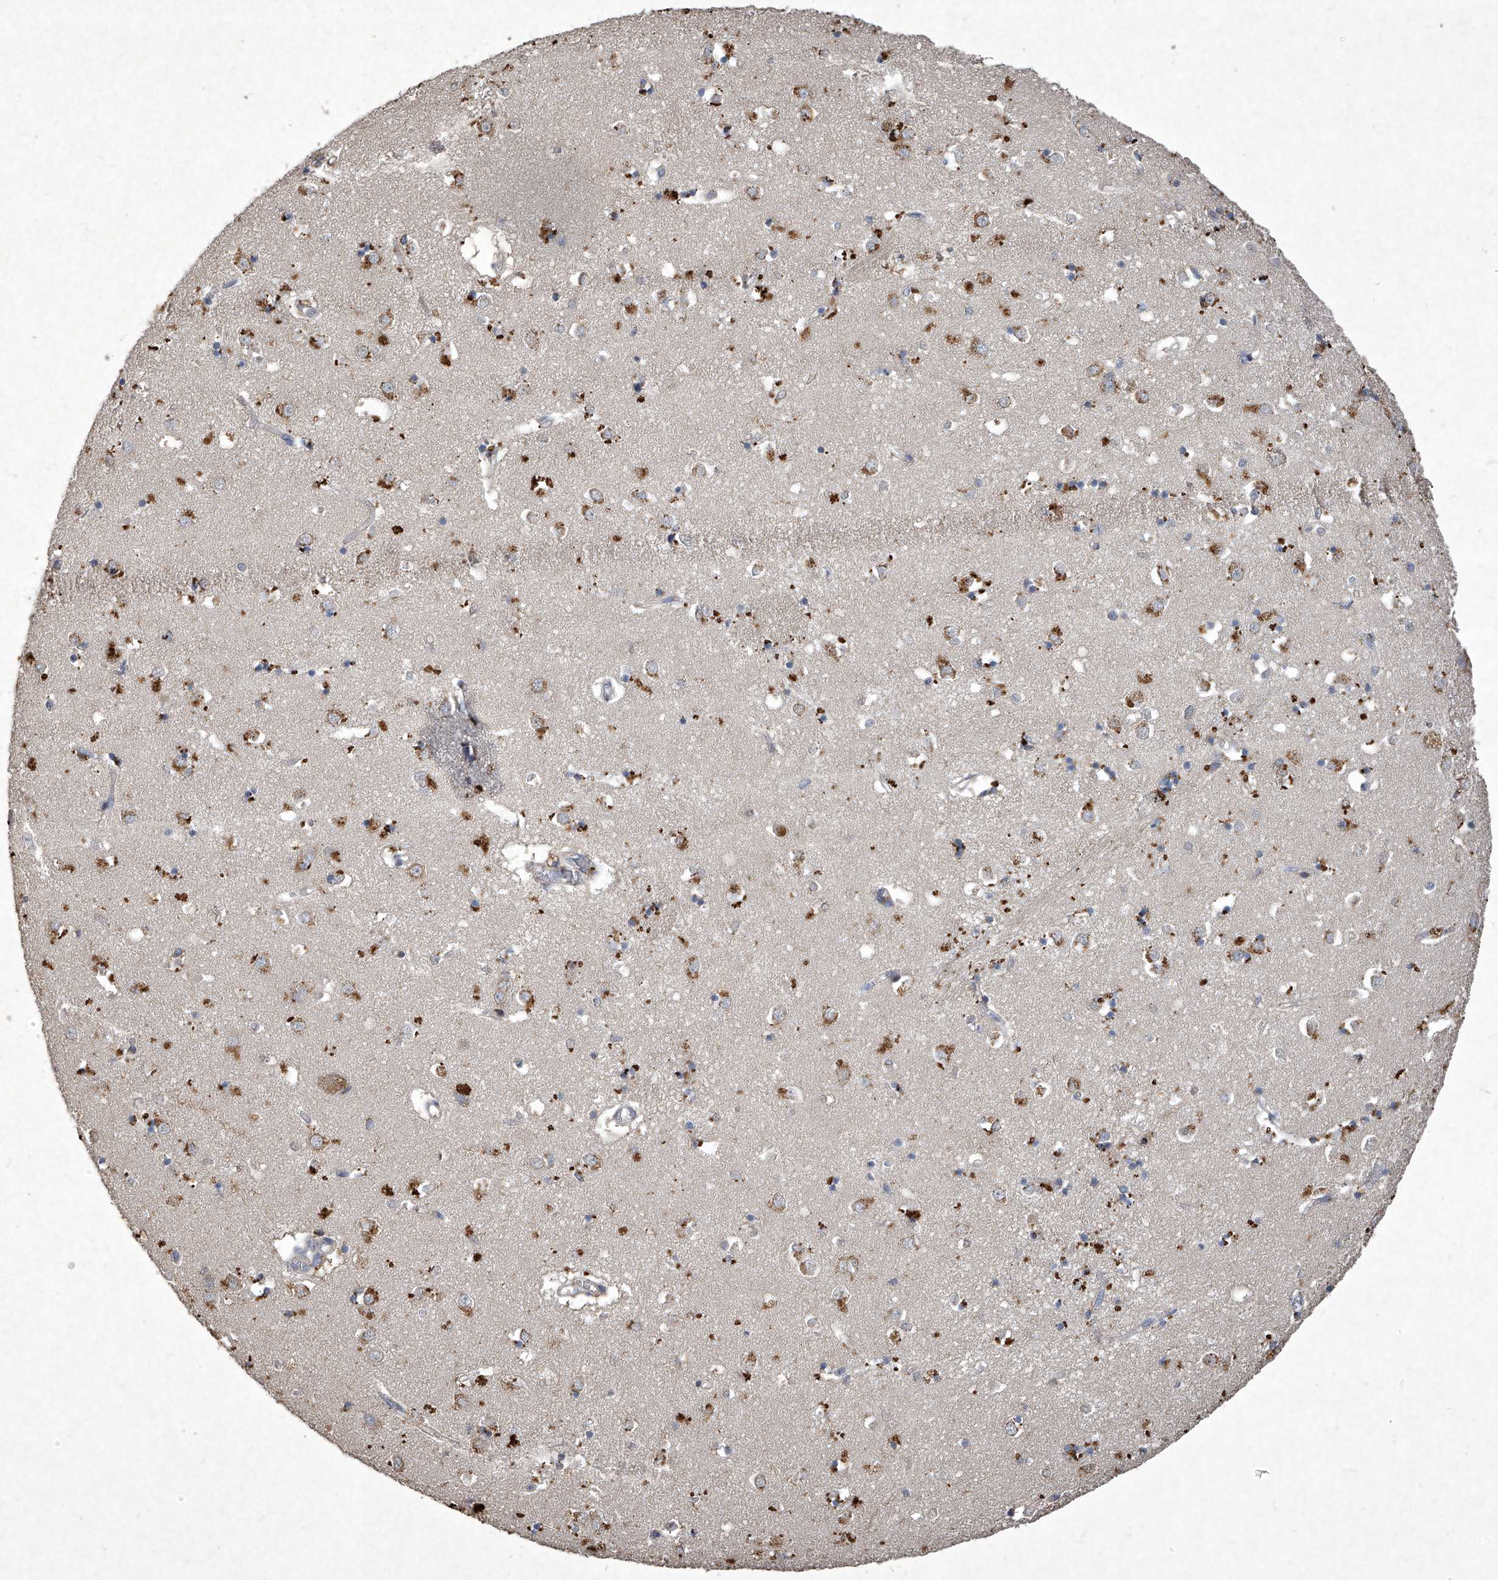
{"staining": {"intensity": "moderate", "quantity": "25%-75%", "location": "cytoplasmic/membranous"}, "tissue": "caudate", "cell_type": "Glial cells", "image_type": "normal", "snomed": [{"axis": "morphology", "description": "Normal tissue, NOS"}, {"axis": "topography", "description": "Lateral ventricle wall"}], "caption": "IHC of unremarkable human caudate shows medium levels of moderate cytoplasmic/membranous staining in about 25%-75% of glial cells.", "gene": "MED16", "patient": {"sex": "male", "age": 70}}